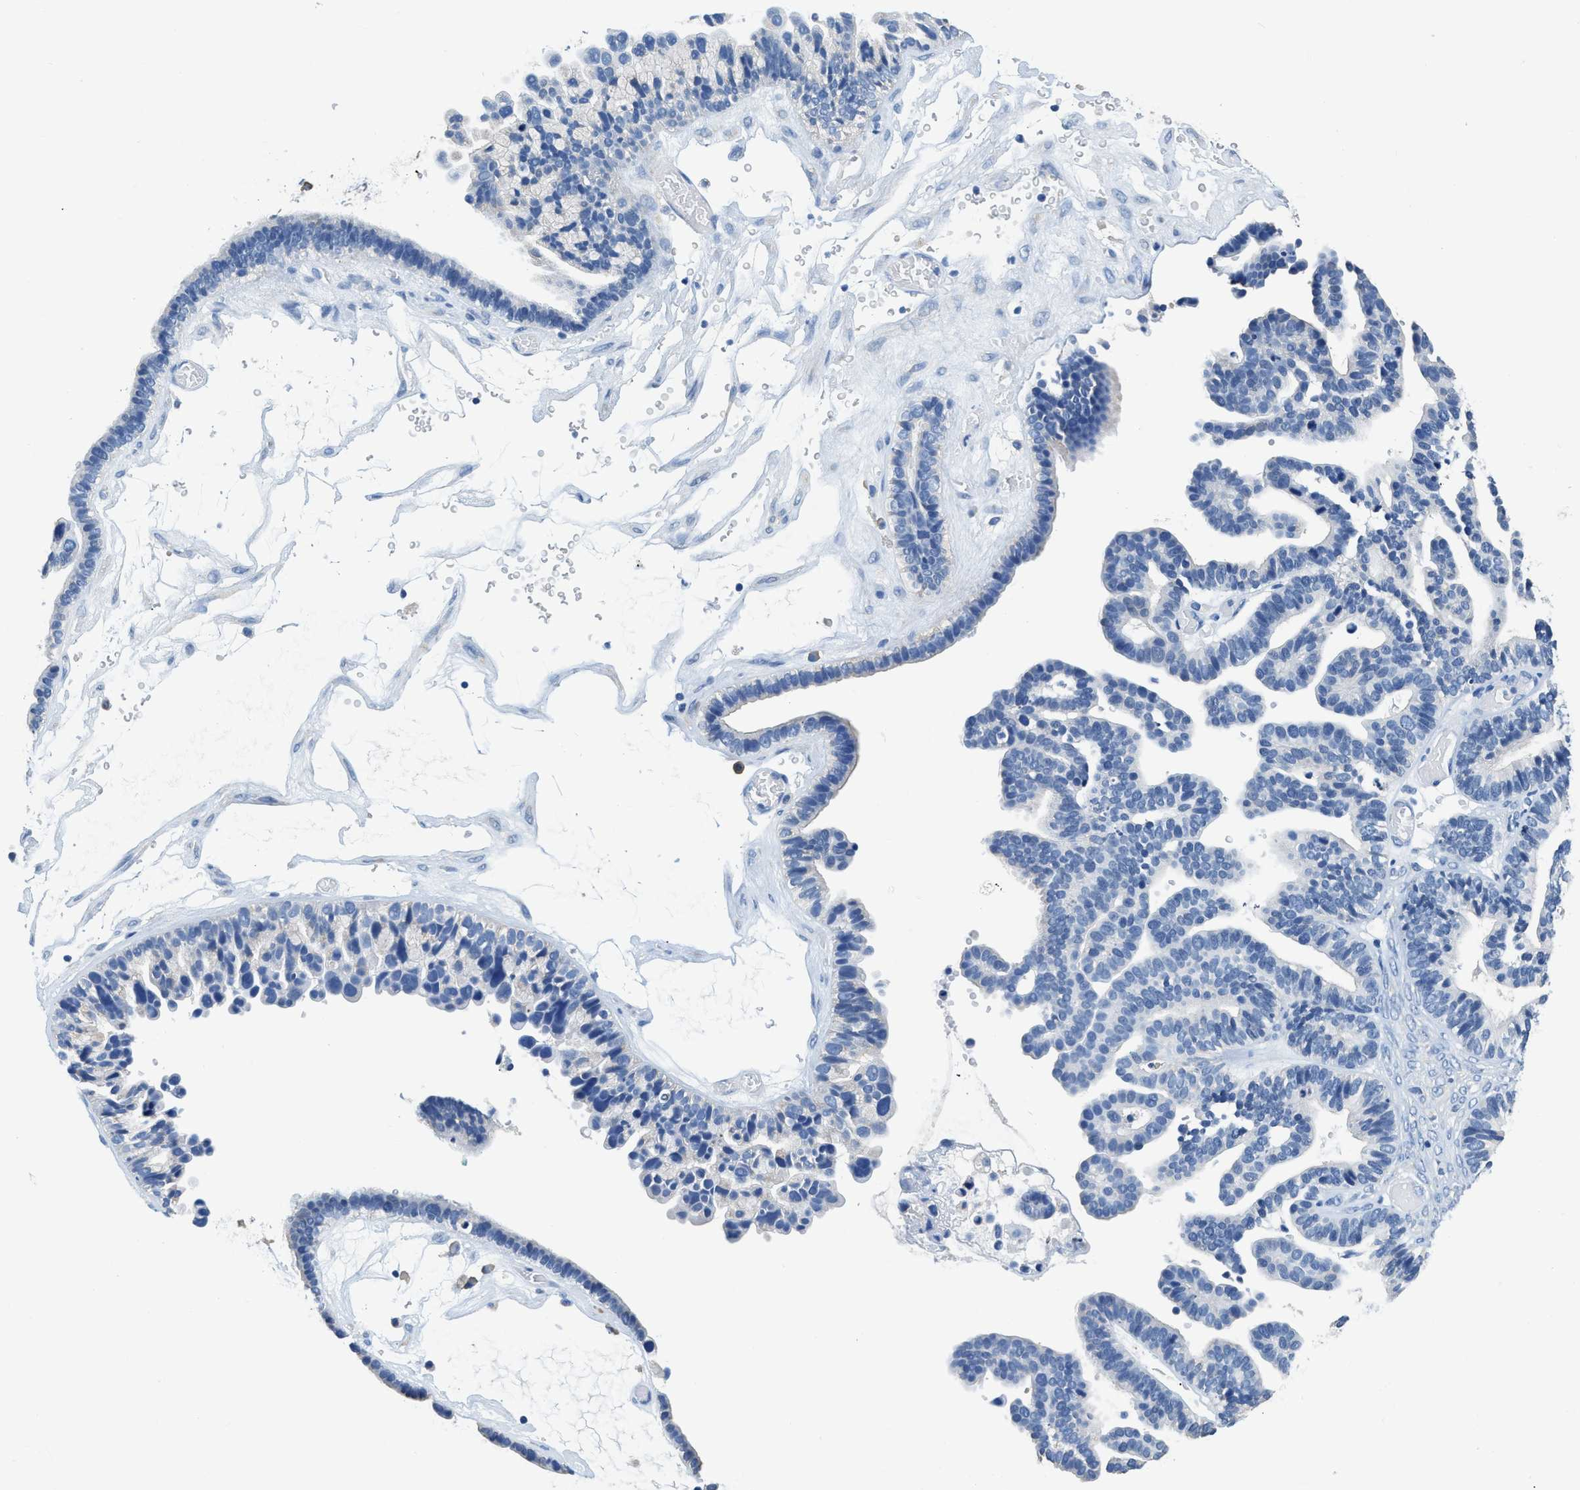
{"staining": {"intensity": "negative", "quantity": "none", "location": "none"}, "tissue": "ovarian cancer", "cell_type": "Tumor cells", "image_type": "cancer", "snomed": [{"axis": "morphology", "description": "Cystadenocarcinoma, serous, NOS"}, {"axis": "topography", "description": "Ovary"}], "caption": "IHC micrograph of human ovarian cancer (serous cystadenocarcinoma) stained for a protein (brown), which demonstrates no expression in tumor cells. The staining was performed using DAB to visualize the protein expression in brown, while the nuclei were stained in blue with hematoxylin (Magnification: 20x).", "gene": "ZDHHC13", "patient": {"sex": "female", "age": 56}}